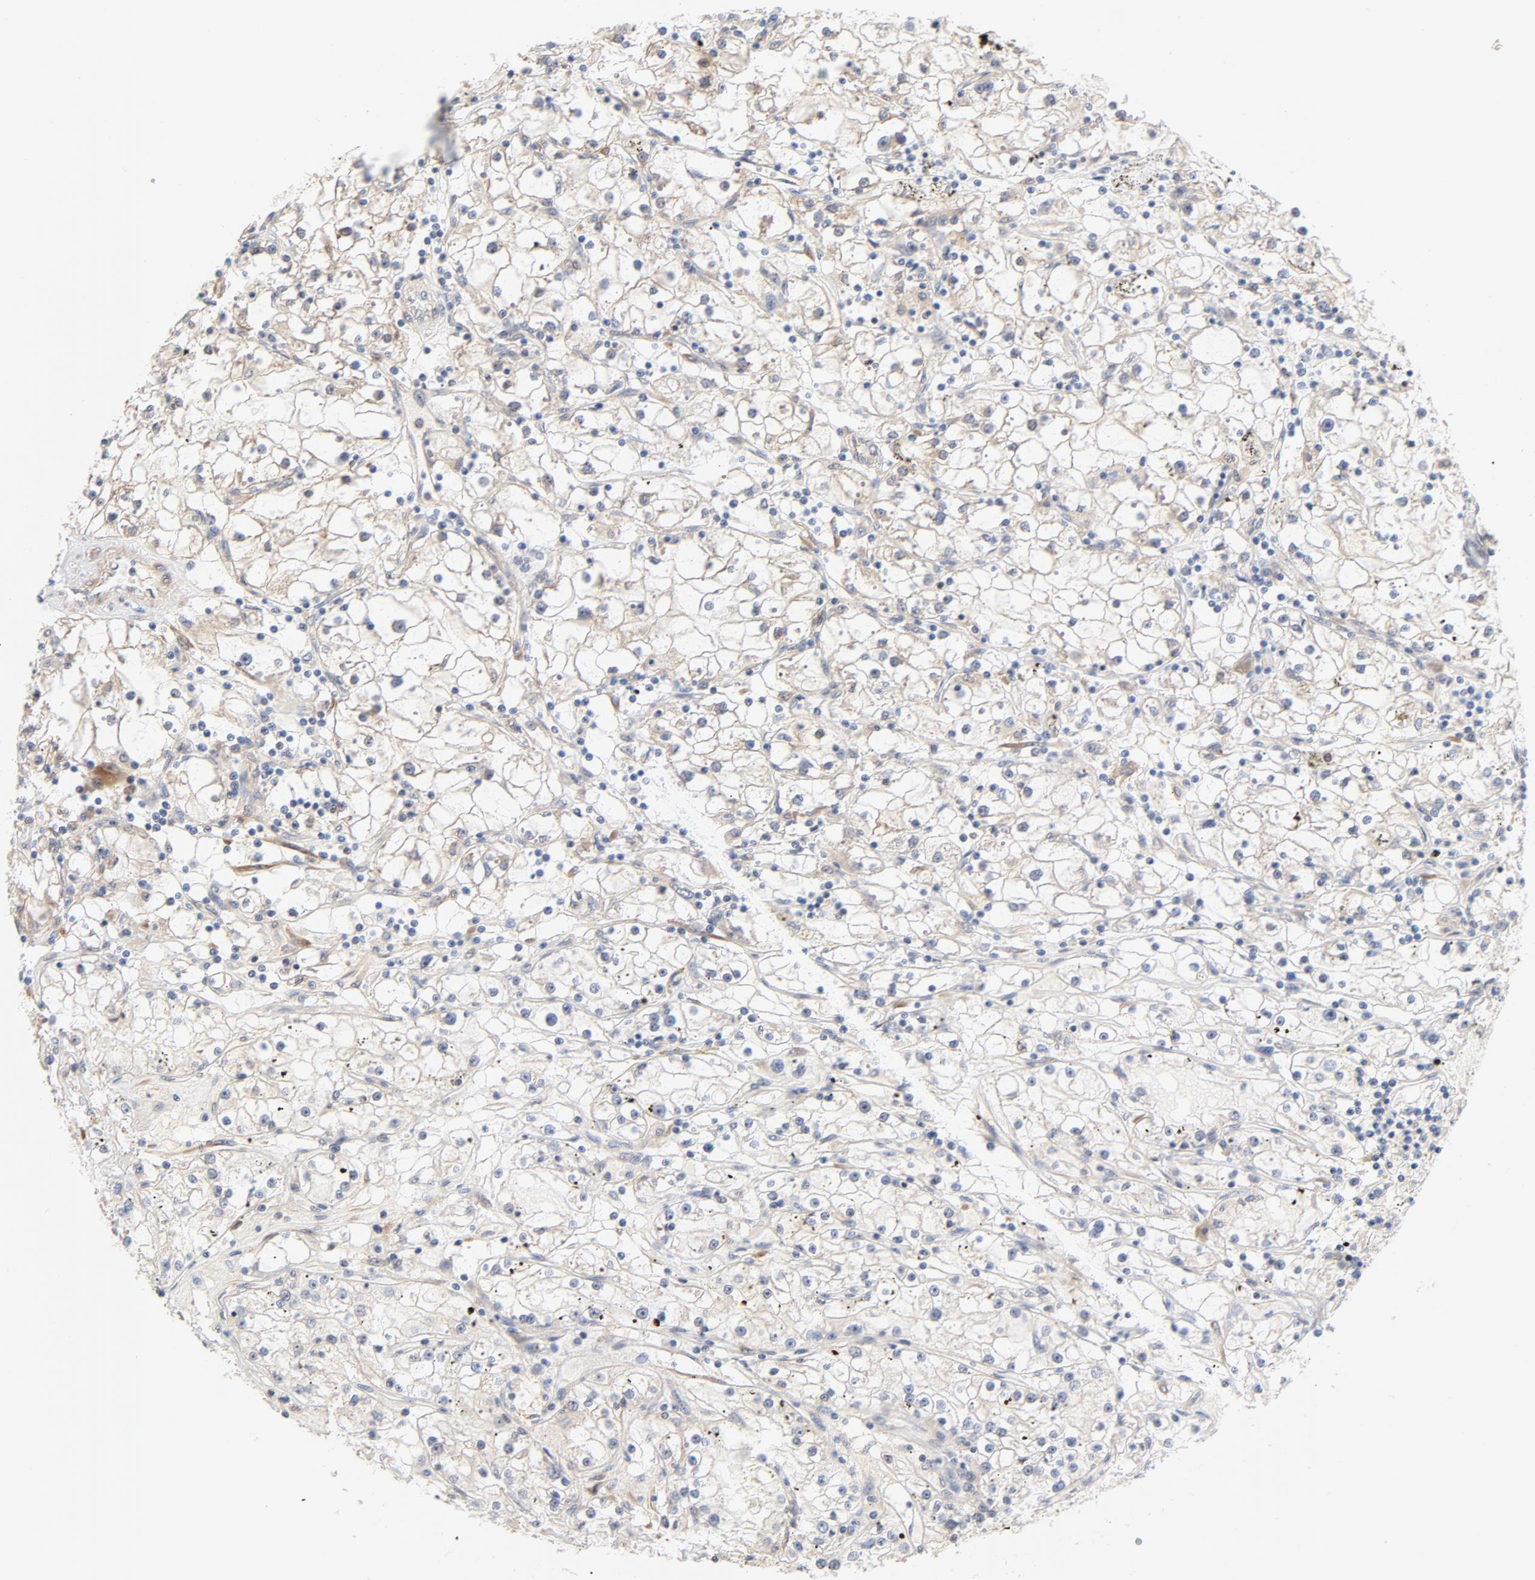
{"staining": {"intensity": "weak", "quantity": "25%-75%", "location": "cytoplasmic/membranous"}, "tissue": "renal cancer", "cell_type": "Tumor cells", "image_type": "cancer", "snomed": [{"axis": "morphology", "description": "Adenocarcinoma, NOS"}, {"axis": "topography", "description": "Kidney"}], "caption": "Renal adenocarcinoma stained for a protein (brown) demonstrates weak cytoplasmic/membranous positive positivity in approximately 25%-75% of tumor cells.", "gene": "EIF4E", "patient": {"sex": "male", "age": 56}}